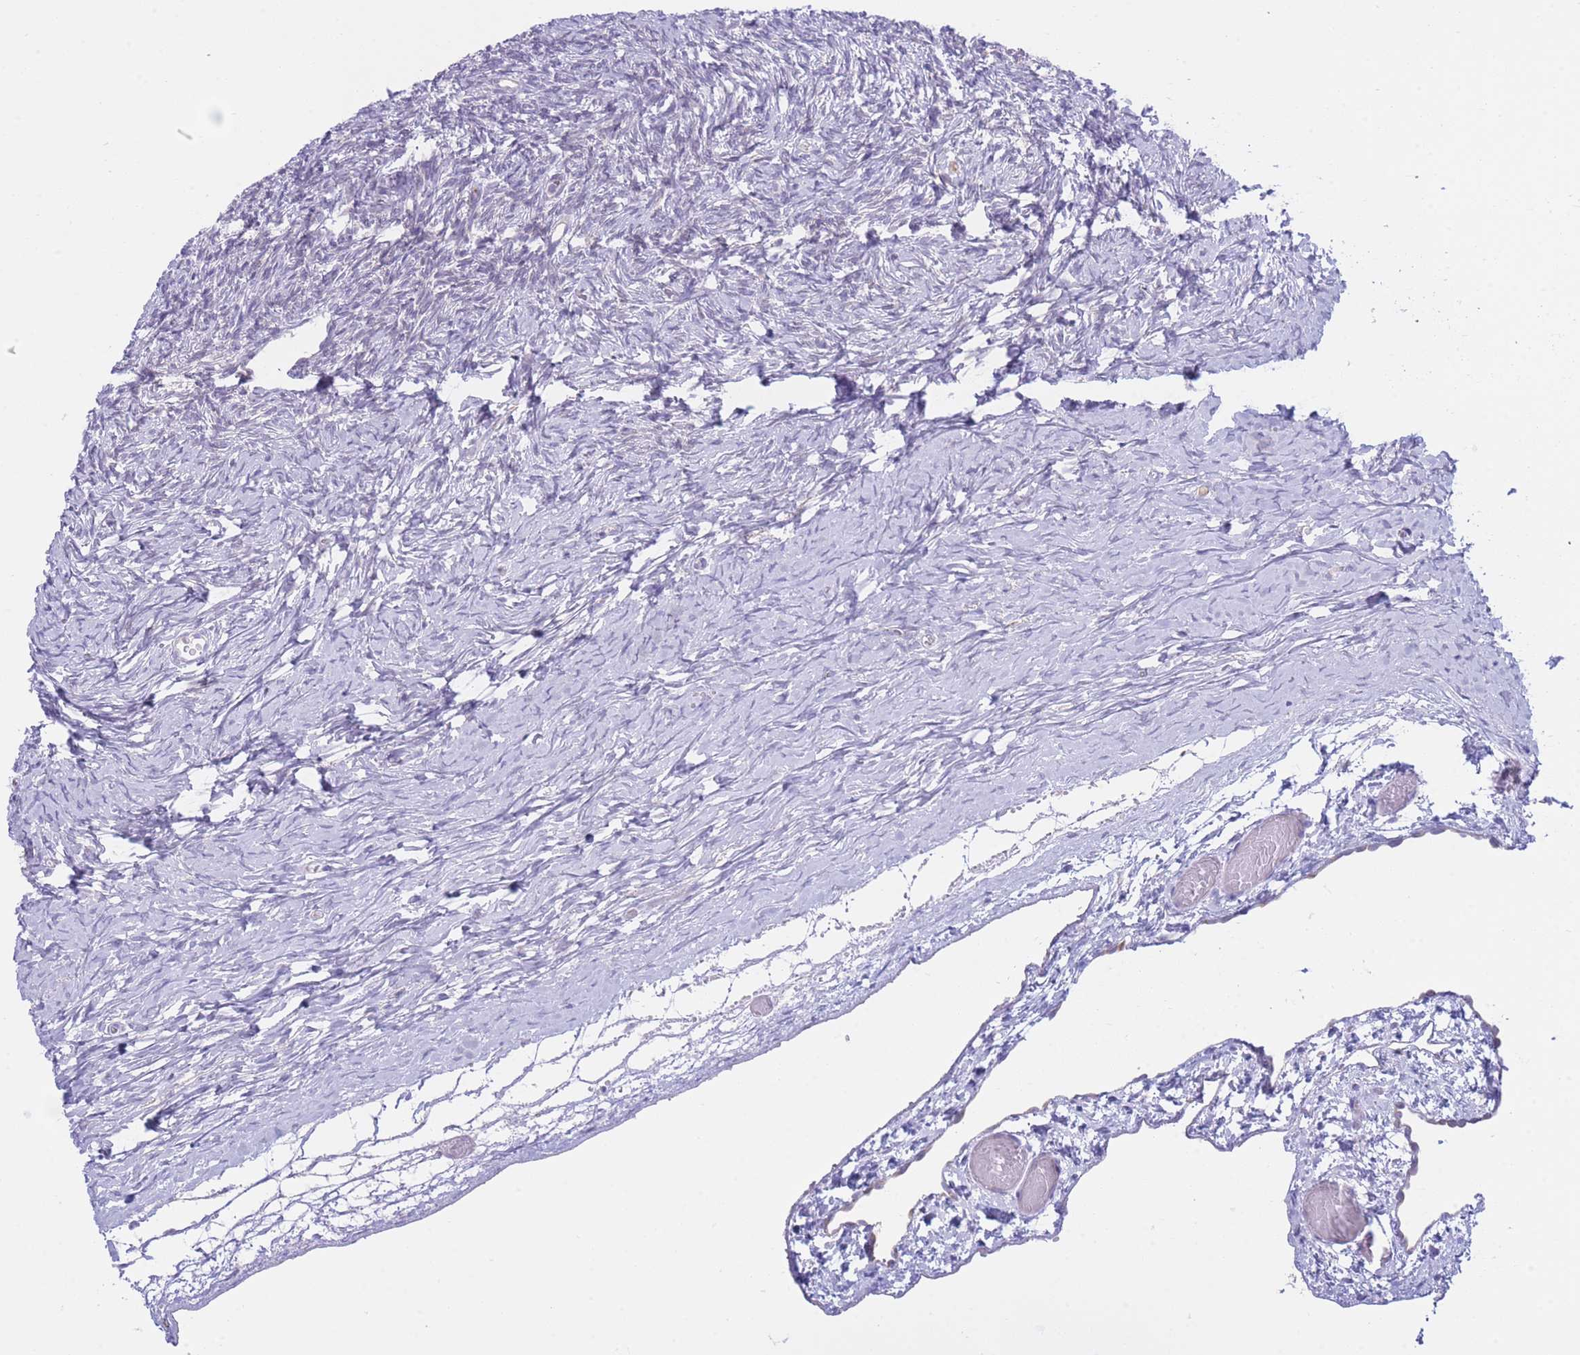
{"staining": {"intensity": "negative", "quantity": "none", "location": "none"}, "tissue": "ovary", "cell_type": "Ovarian stroma cells", "image_type": "normal", "snomed": [{"axis": "morphology", "description": "Normal tissue, NOS"}, {"axis": "topography", "description": "Ovary"}], "caption": "IHC micrograph of normal ovary: human ovary stained with DAB (3,3'-diaminobenzidine) displays no significant protein positivity in ovarian stroma cells.", "gene": "NANP", "patient": {"sex": "female", "age": 39}}